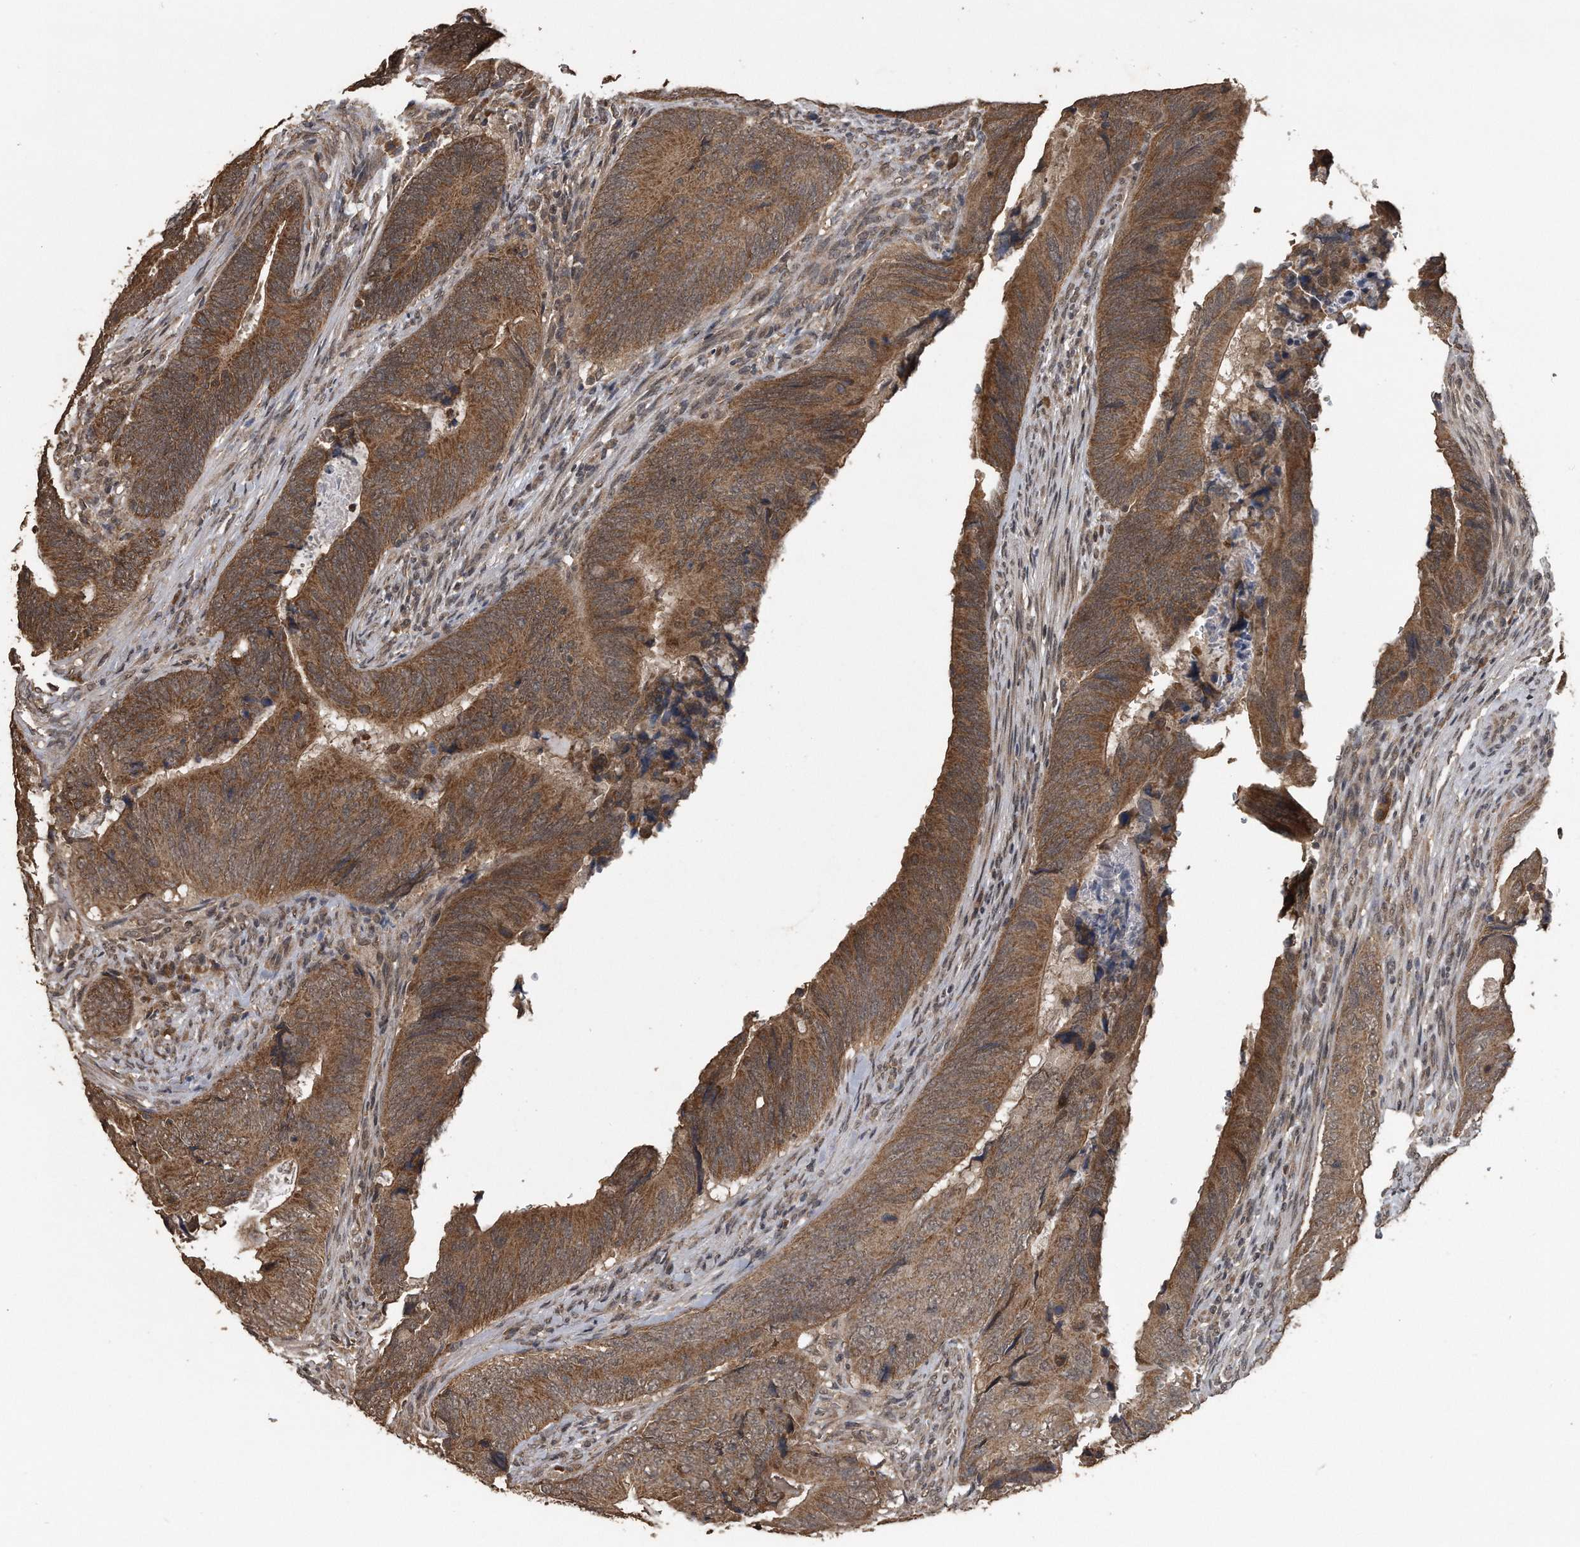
{"staining": {"intensity": "moderate", "quantity": ">75%", "location": "cytoplasmic/membranous"}, "tissue": "colorectal cancer", "cell_type": "Tumor cells", "image_type": "cancer", "snomed": [{"axis": "morphology", "description": "Normal tissue, NOS"}, {"axis": "morphology", "description": "Adenocarcinoma, NOS"}, {"axis": "topography", "description": "Colon"}], "caption": "Immunohistochemistry (IHC) staining of adenocarcinoma (colorectal), which exhibits medium levels of moderate cytoplasmic/membranous expression in approximately >75% of tumor cells indicating moderate cytoplasmic/membranous protein expression. The staining was performed using DAB (brown) for protein detection and nuclei were counterstained in hematoxylin (blue).", "gene": "CRYZL1", "patient": {"sex": "male", "age": 56}}